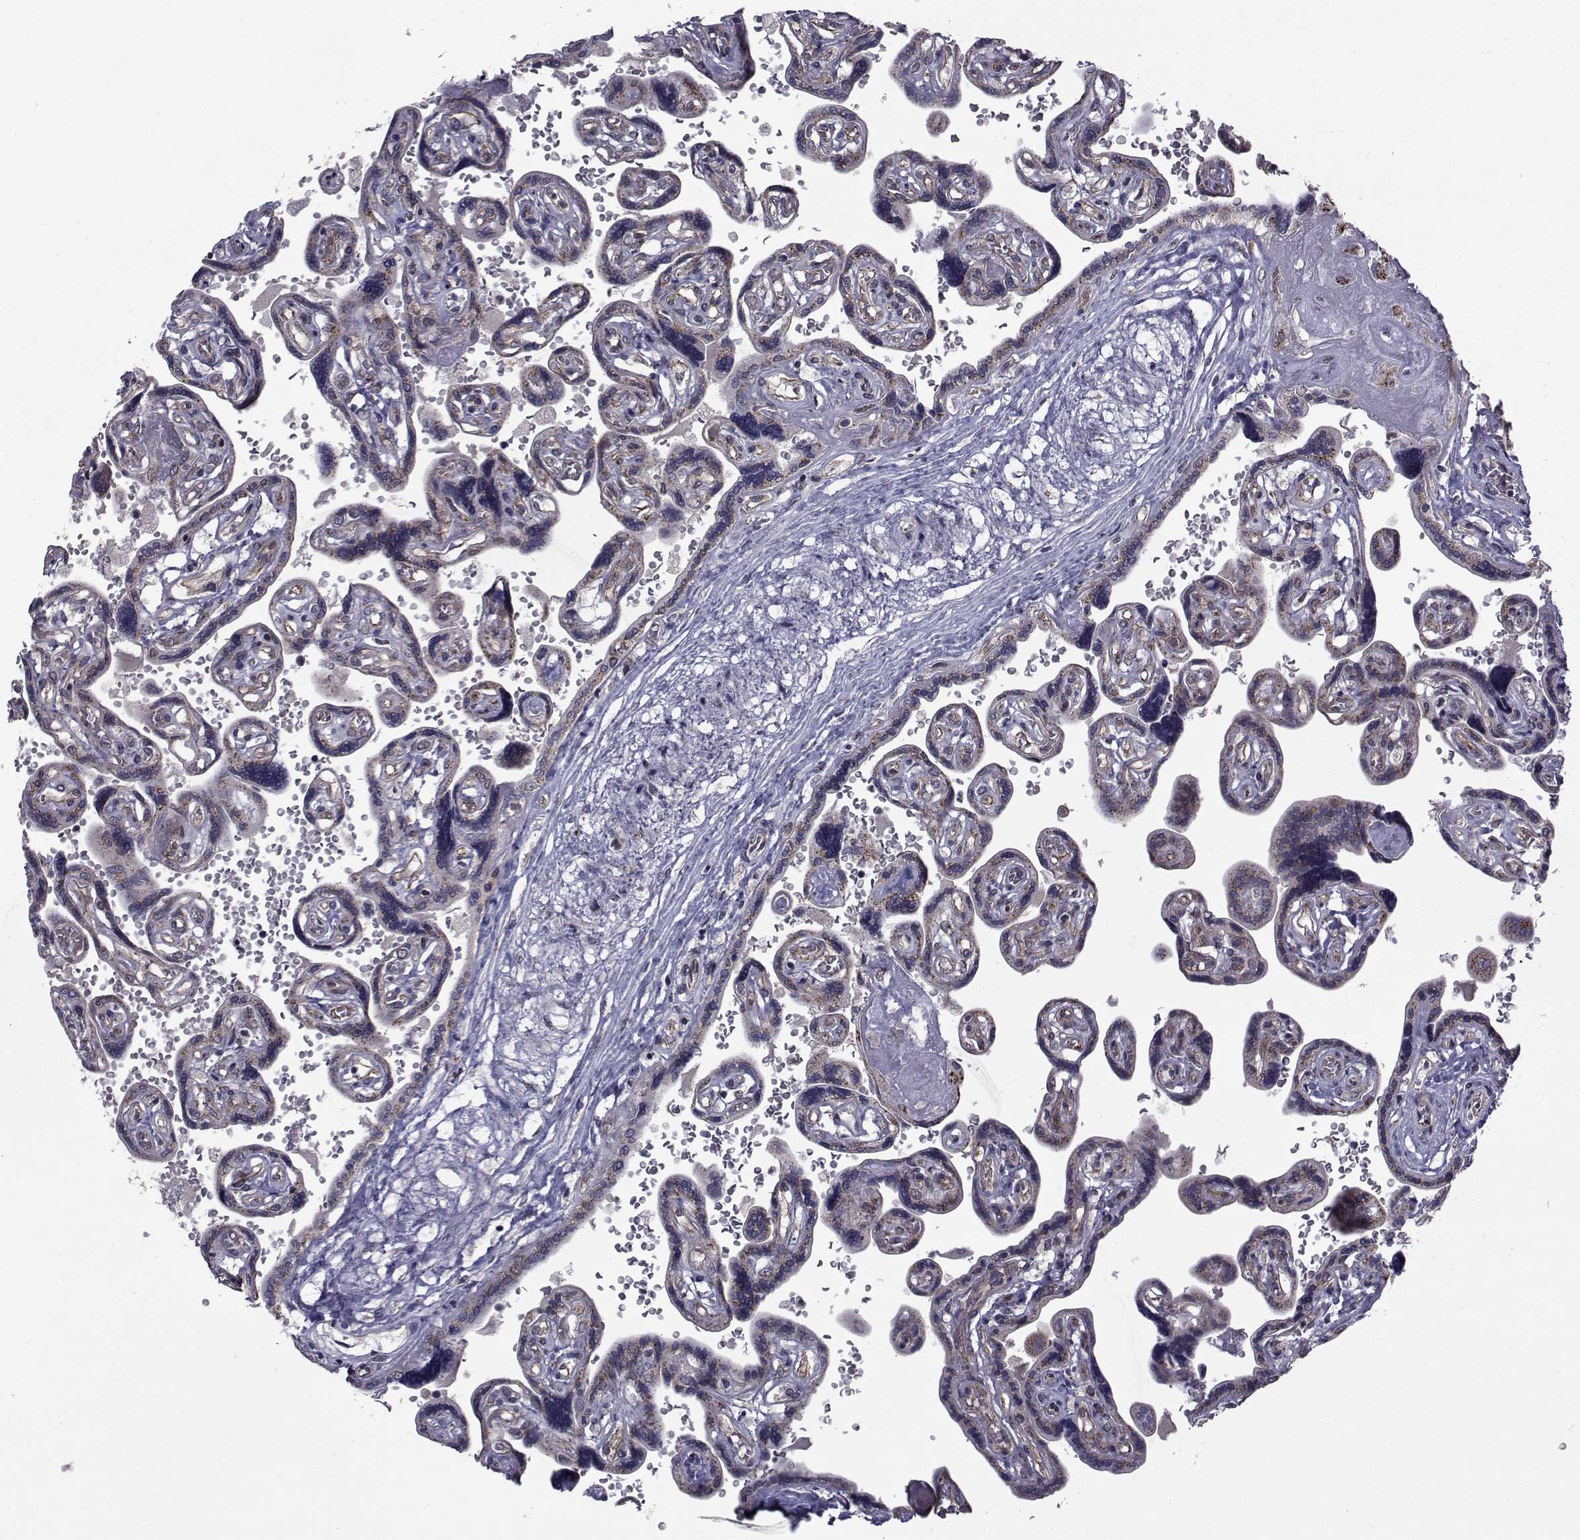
{"staining": {"intensity": "moderate", "quantity": "25%-75%", "location": "cytoplasmic/membranous"}, "tissue": "placenta", "cell_type": "Decidual cells", "image_type": "normal", "snomed": [{"axis": "morphology", "description": "Normal tissue, NOS"}, {"axis": "topography", "description": "Placenta"}], "caption": "Immunohistochemical staining of benign human placenta shows moderate cytoplasmic/membranous protein positivity in about 25%-75% of decidual cells.", "gene": "ATP6V1C2", "patient": {"sex": "female", "age": 32}}